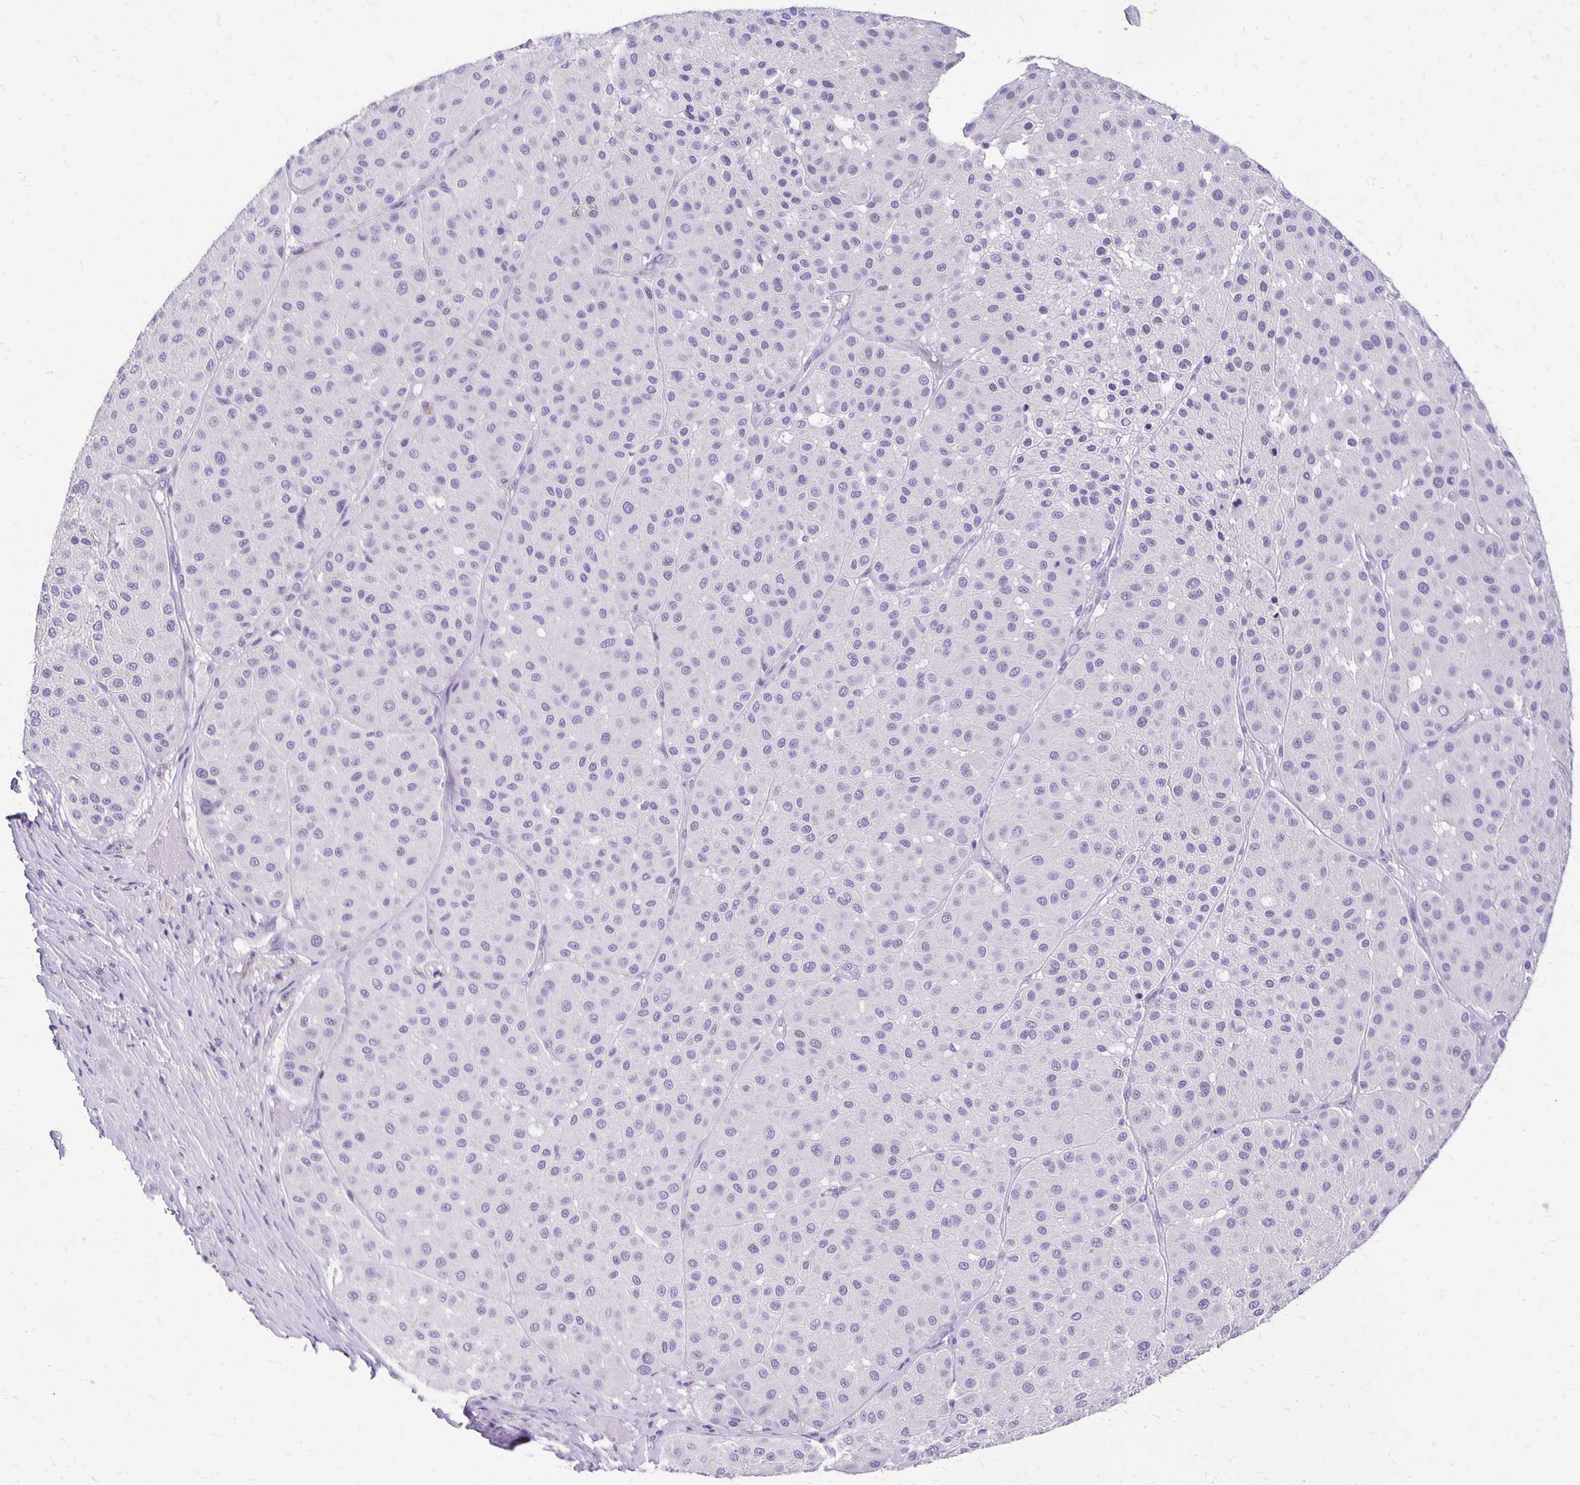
{"staining": {"intensity": "negative", "quantity": "none", "location": "none"}, "tissue": "melanoma", "cell_type": "Tumor cells", "image_type": "cancer", "snomed": [{"axis": "morphology", "description": "Malignant melanoma, Metastatic site"}, {"axis": "topography", "description": "Smooth muscle"}], "caption": "This is a histopathology image of IHC staining of melanoma, which shows no positivity in tumor cells. Brightfield microscopy of immunohistochemistry (IHC) stained with DAB (3,3'-diaminobenzidine) (brown) and hematoxylin (blue), captured at high magnification.", "gene": "ANKRD45", "patient": {"sex": "male", "age": 41}}